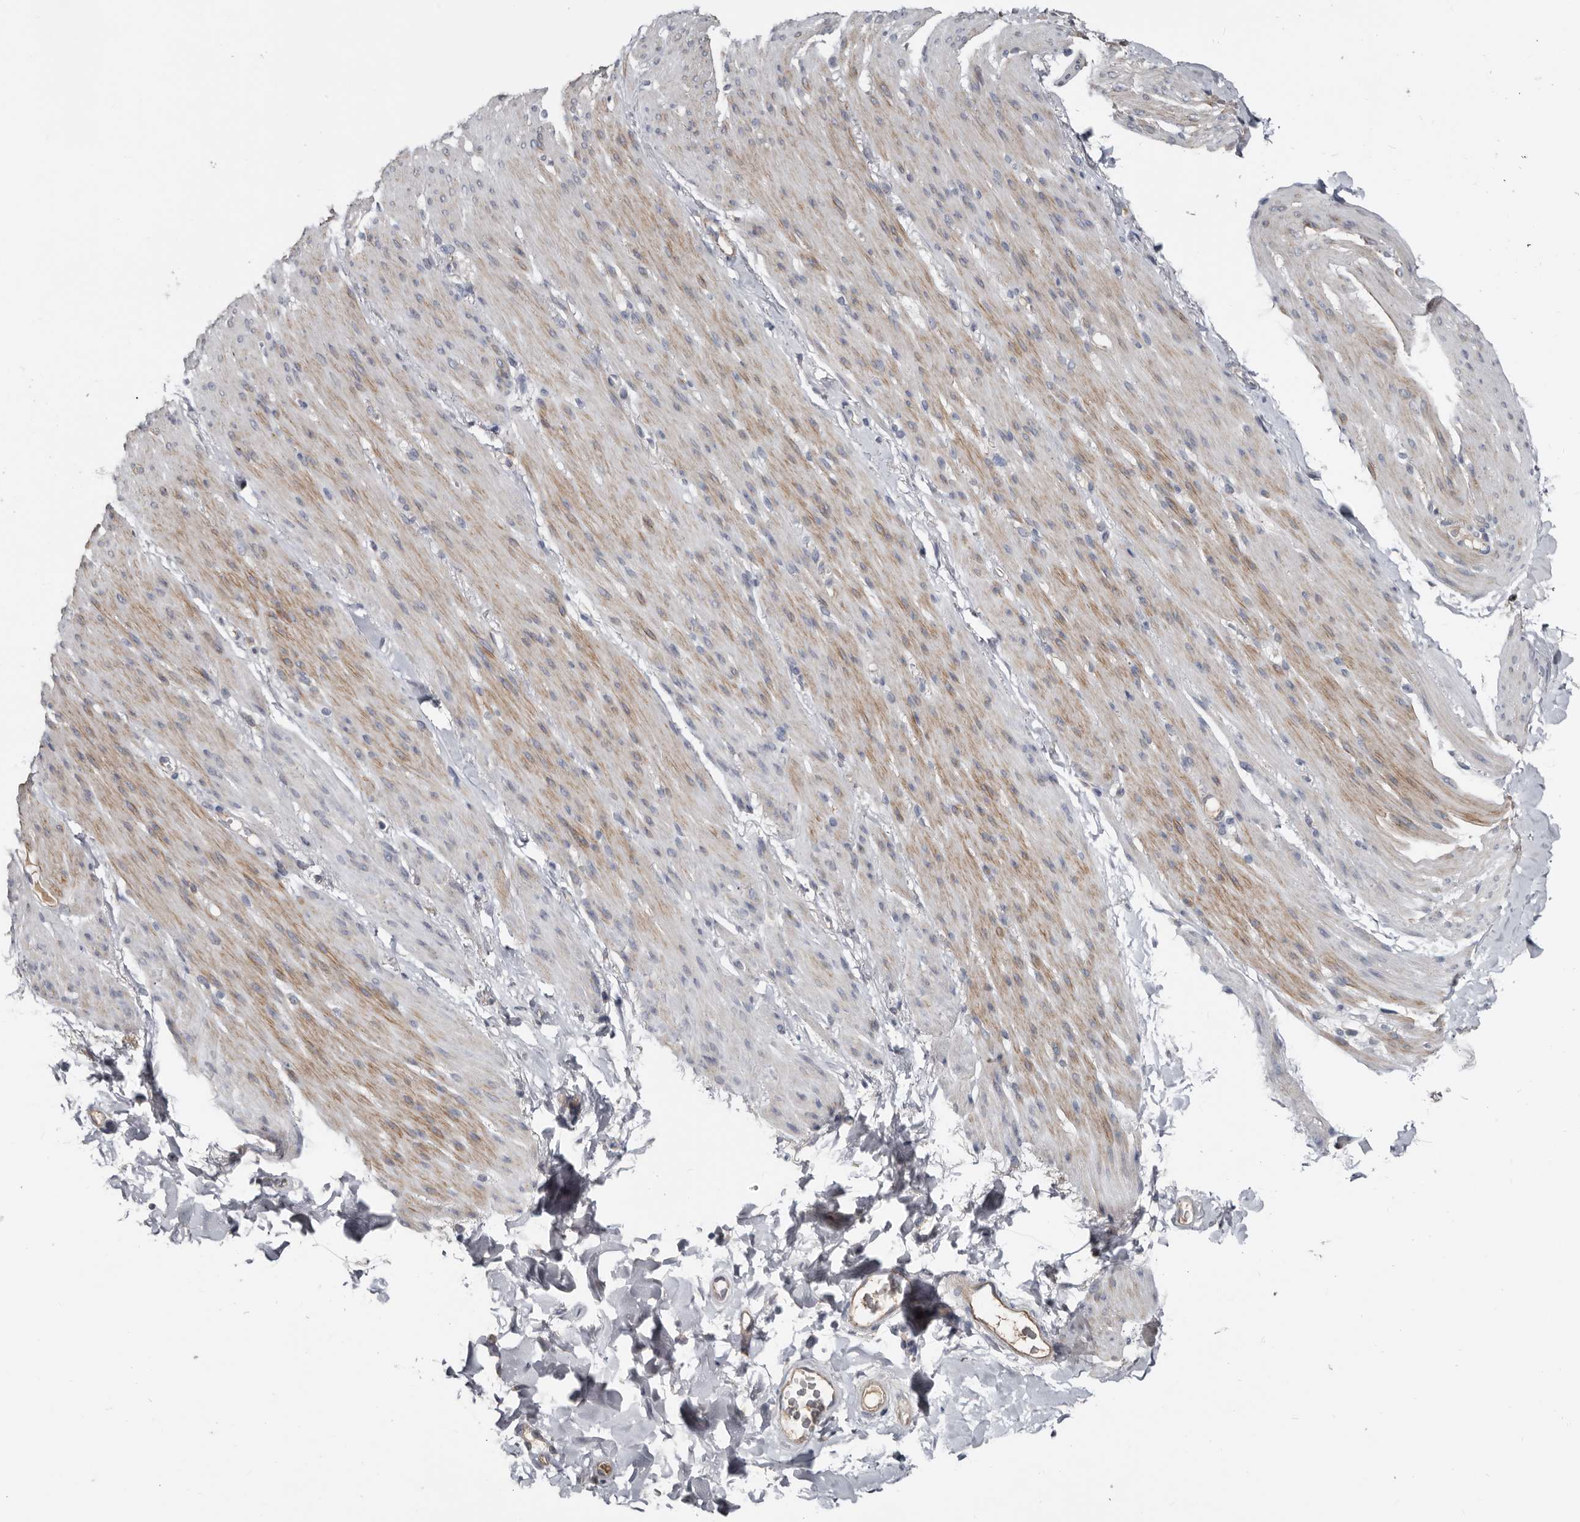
{"staining": {"intensity": "moderate", "quantity": ">75%", "location": "cytoplasmic/membranous"}, "tissue": "smooth muscle", "cell_type": "Smooth muscle cells", "image_type": "normal", "snomed": [{"axis": "morphology", "description": "Normal tissue, NOS"}, {"axis": "topography", "description": "Colon"}, {"axis": "topography", "description": "Peripheral nerve tissue"}], "caption": "Immunohistochemical staining of normal human smooth muscle exhibits medium levels of moderate cytoplasmic/membranous staining in approximately >75% of smooth muscle cells.", "gene": "ZNF114", "patient": {"sex": "female", "age": 61}}